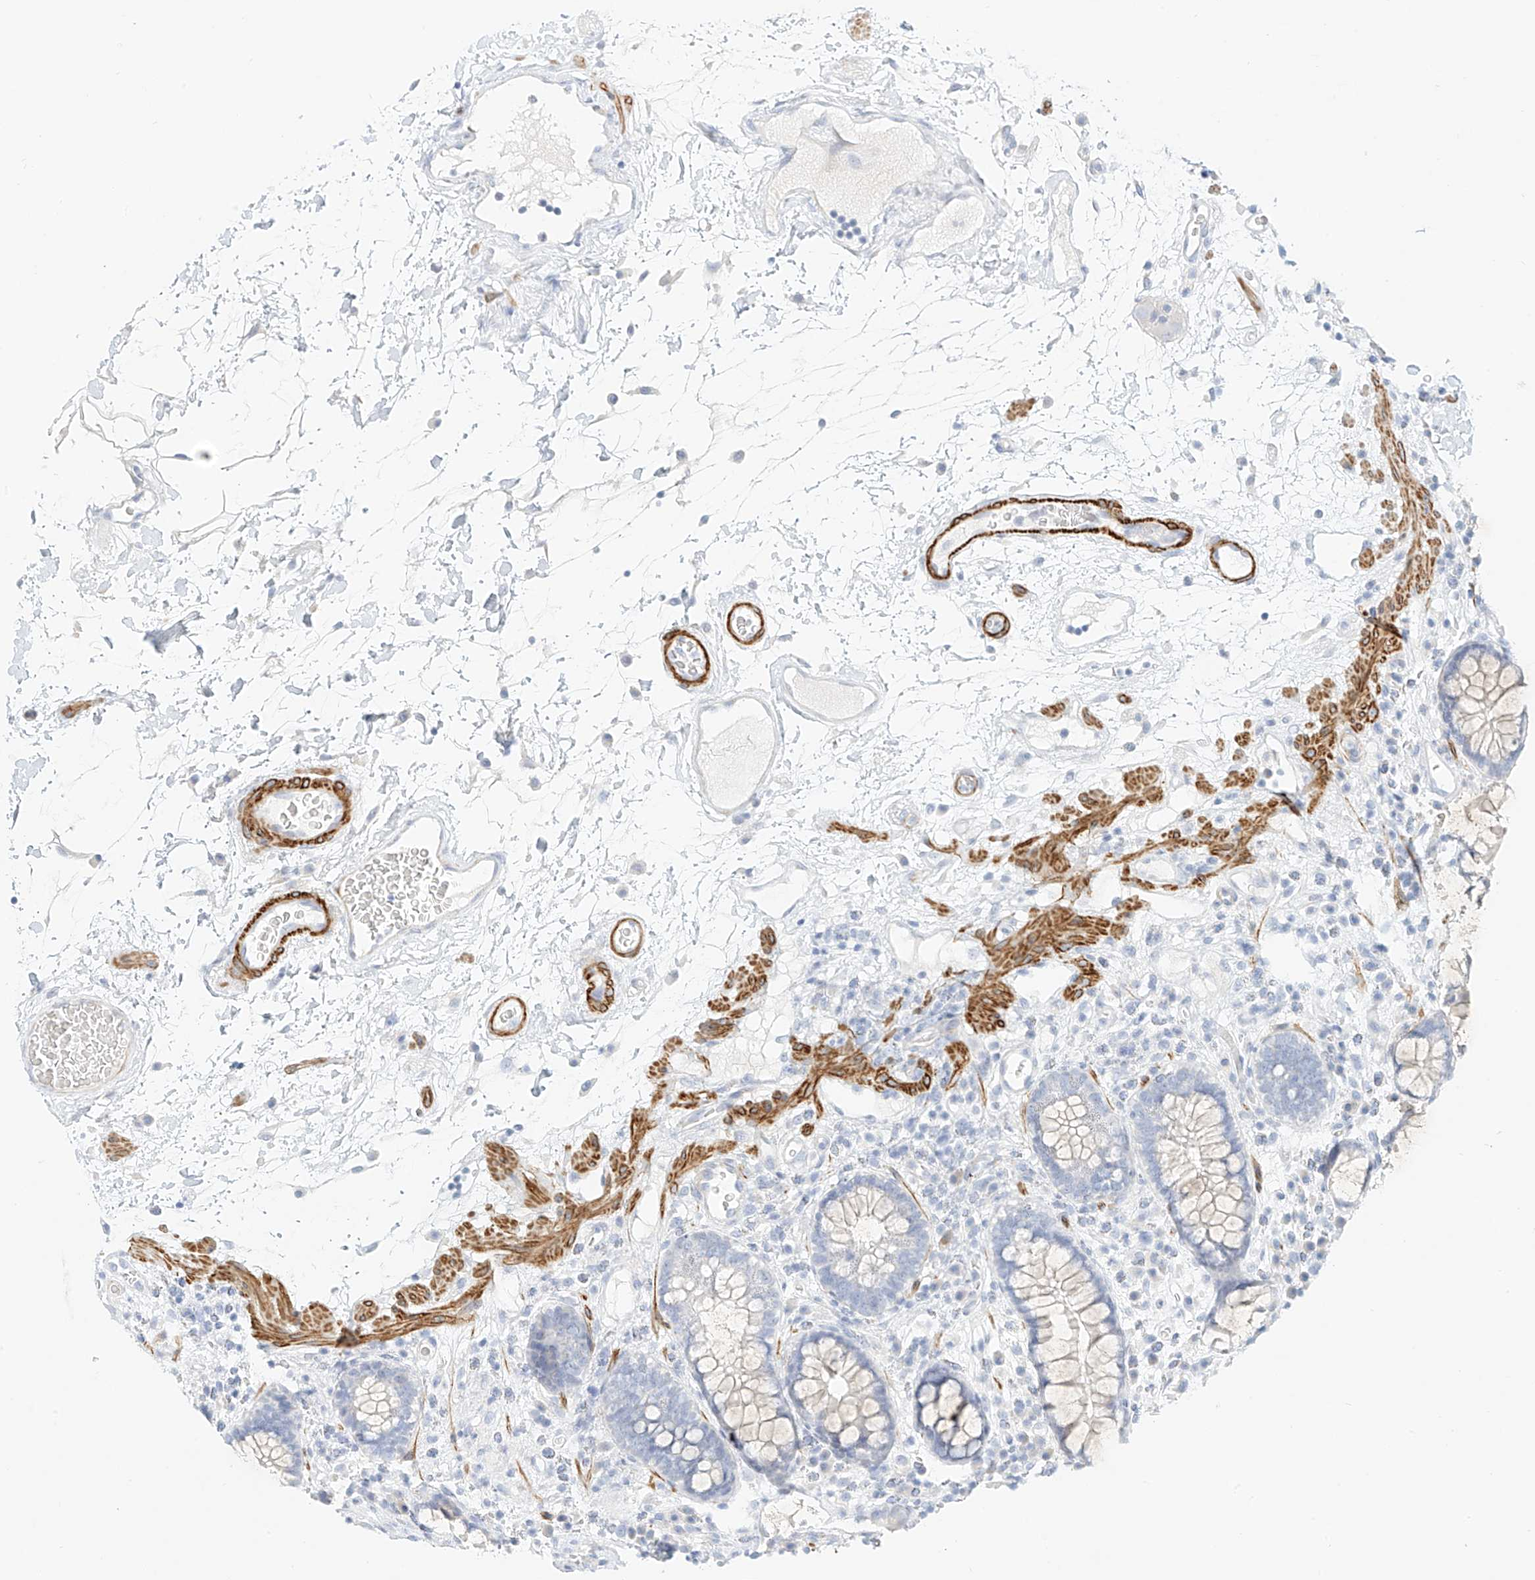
{"staining": {"intensity": "strong", "quantity": ">75%", "location": "cytoplasmic/membranous"}, "tissue": "colon", "cell_type": "Endothelial cells", "image_type": "normal", "snomed": [{"axis": "morphology", "description": "Normal tissue, NOS"}, {"axis": "topography", "description": "Colon"}], "caption": "IHC image of normal colon stained for a protein (brown), which shows high levels of strong cytoplasmic/membranous positivity in approximately >75% of endothelial cells.", "gene": "ST3GAL5", "patient": {"sex": "female", "age": 79}}